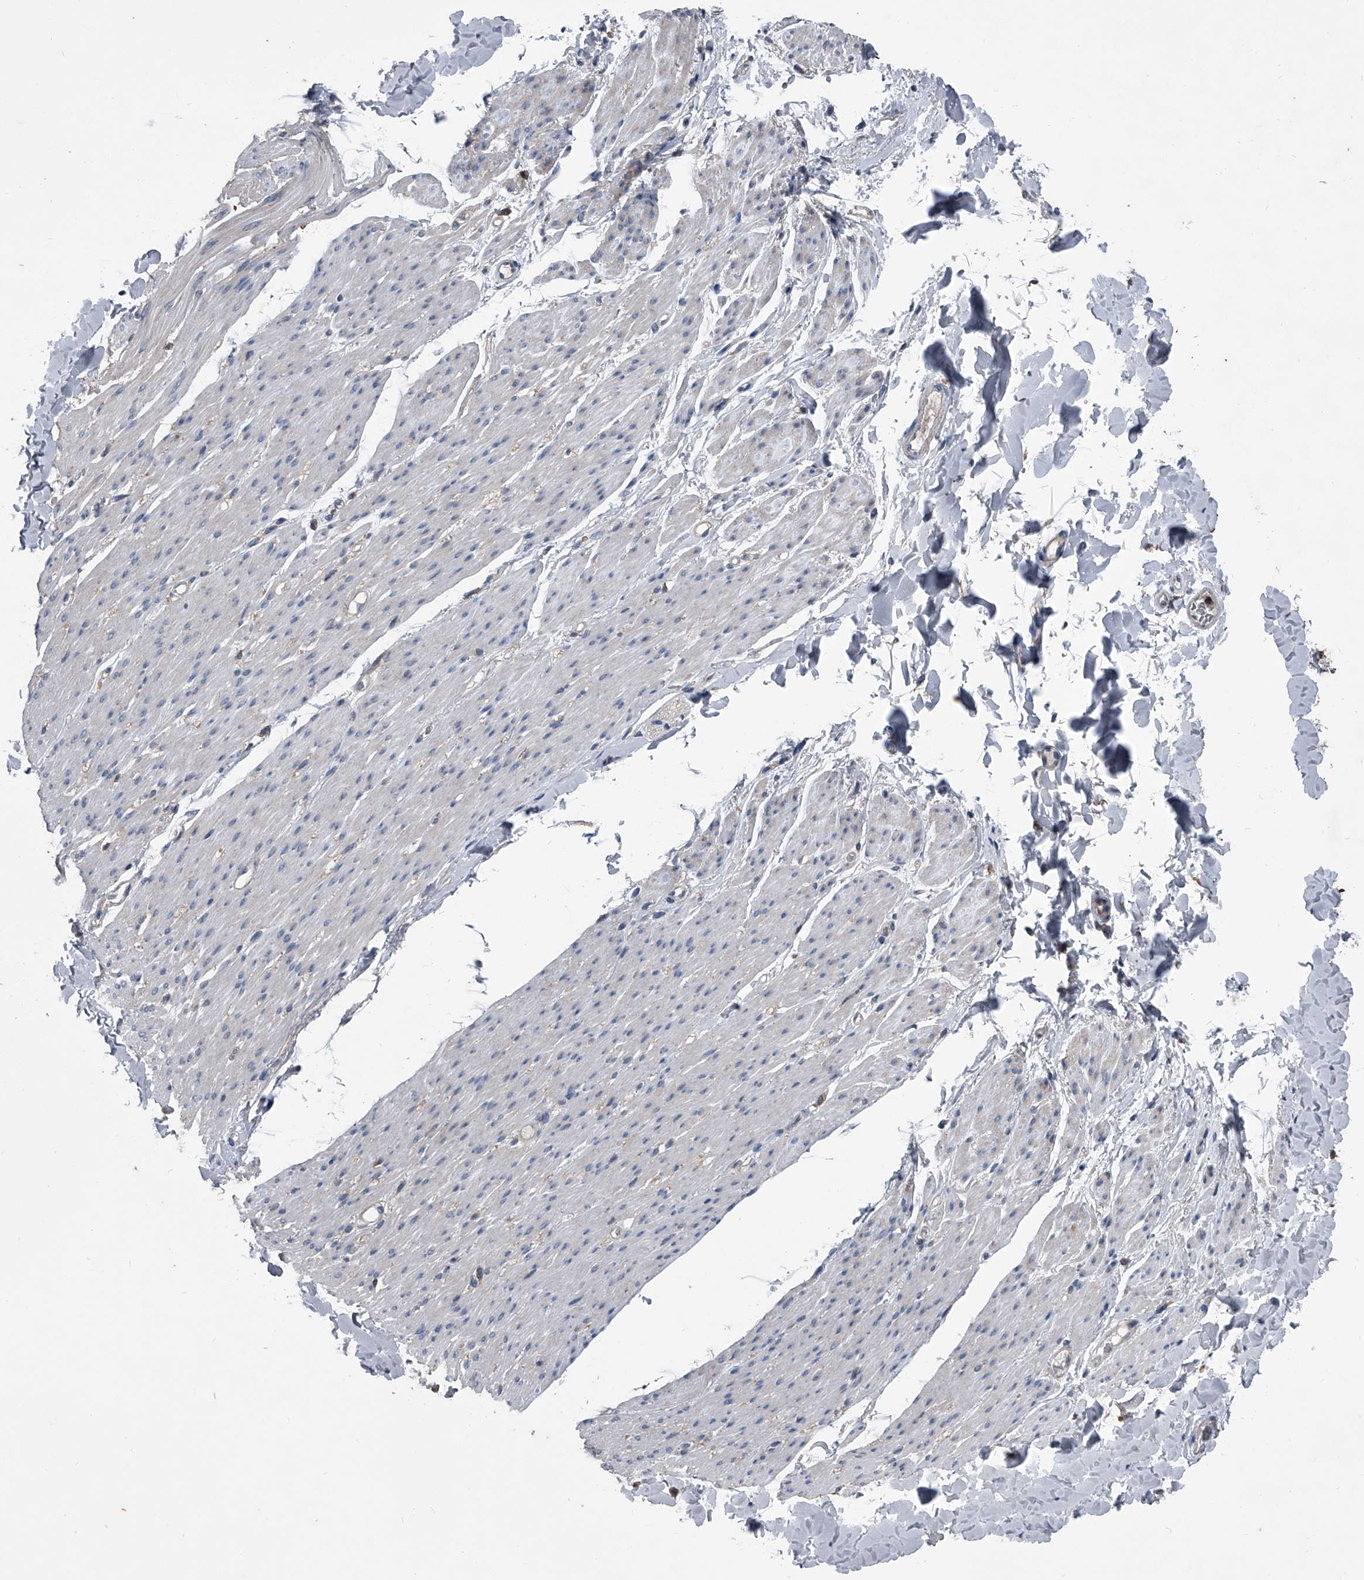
{"staining": {"intensity": "negative", "quantity": "none", "location": "none"}, "tissue": "smooth muscle", "cell_type": "Smooth muscle cells", "image_type": "normal", "snomed": [{"axis": "morphology", "description": "Normal tissue, NOS"}, {"axis": "topography", "description": "Colon"}, {"axis": "topography", "description": "Peripheral nerve tissue"}], "caption": "DAB immunohistochemical staining of normal human smooth muscle shows no significant expression in smooth muscle cells. The staining was performed using DAB (3,3'-diaminobenzidine) to visualize the protein expression in brown, while the nuclei were stained in blue with hematoxylin (Magnification: 20x).", "gene": "PIP5K1A", "patient": {"sex": "female", "age": 61}}